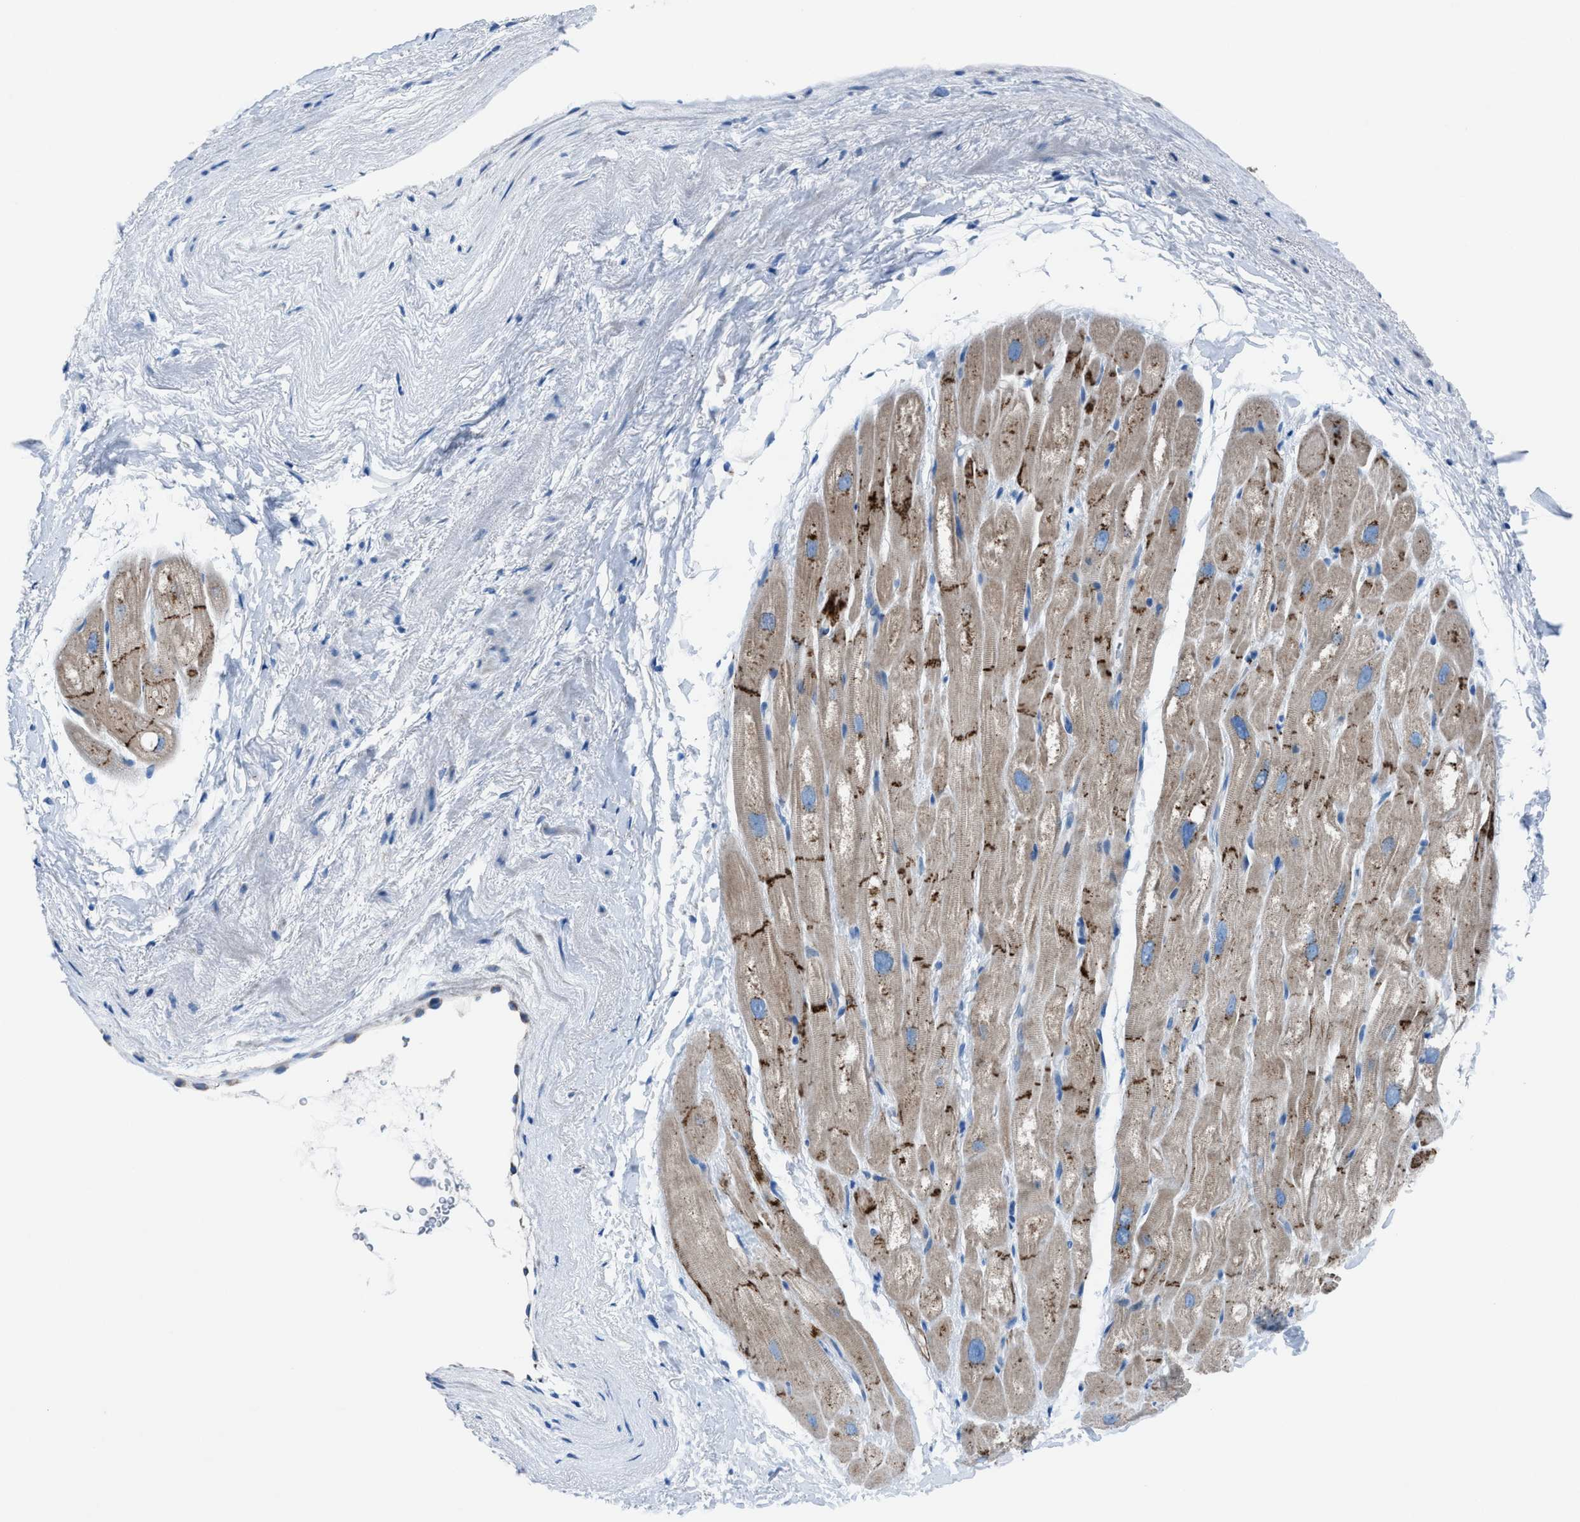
{"staining": {"intensity": "moderate", "quantity": "<25%", "location": "cytoplasmic/membranous"}, "tissue": "heart muscle", "cell_type": "Cardiomyocytes", "image_type": "normal", "snomed": [{"axis": "morphology", "description": "Normal tissue, NOS"}, {"axis": "topography", "description": "Heart"}], "caption": "Protein analysis of normal heart muscle displays moderate cytoplasmic/membranous expression in approximately <25% of cardiomyocytes. (Stains: DAB (3,3'-diaminobenzidine) in brown, nuclei in blue, Microscopy: brightfield microscopy at high magnification).", "gene": "CD1B", "patient": {"sex": "male", "age": 49}}